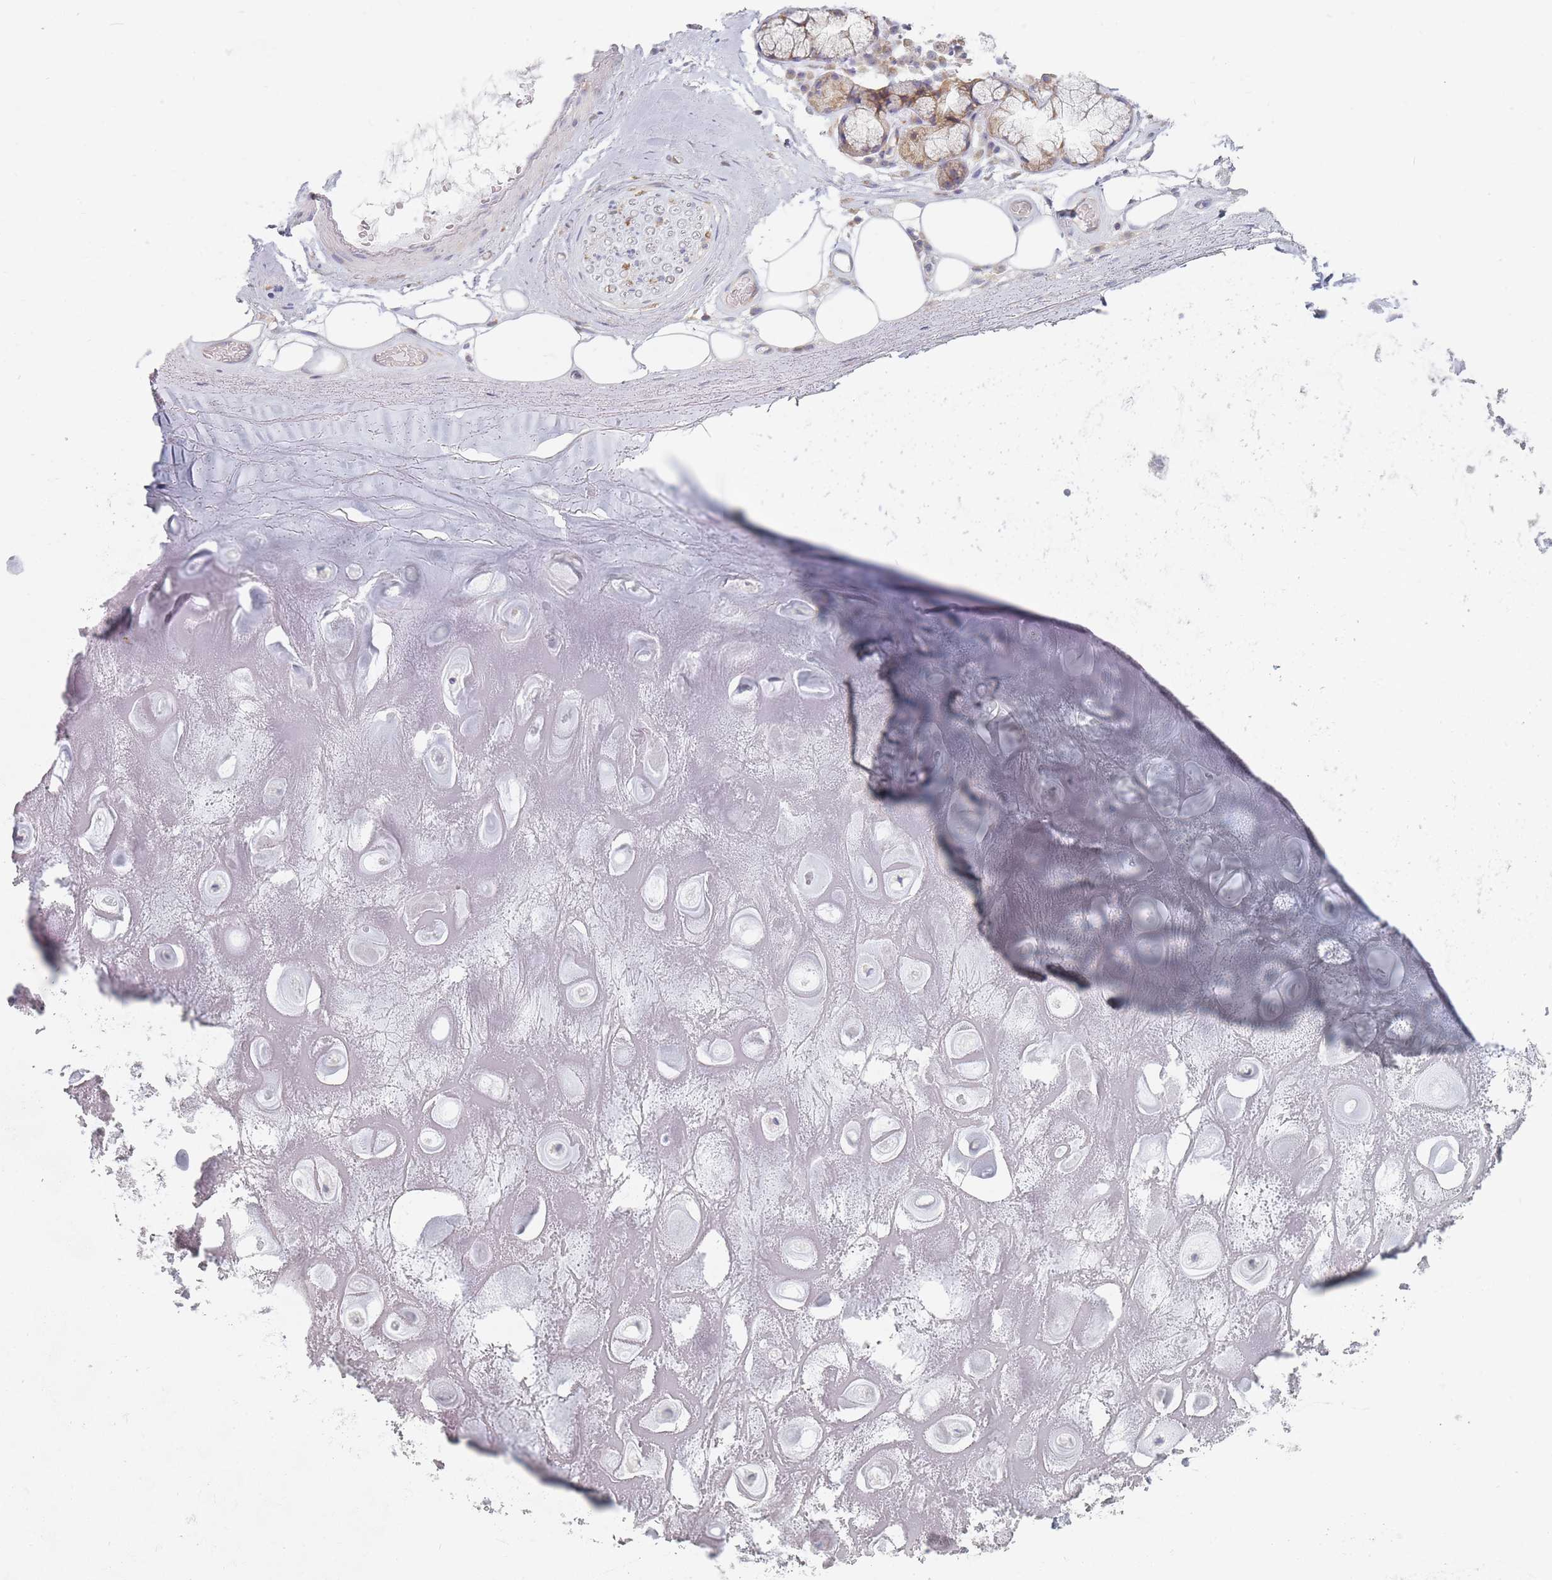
{"staining": {"intensity": "negative", "quantity": "none", "location": "none"}, "tissue": "adipose tissue", "cell_type": "Adipocytes", "image_type": "normal", "snomed": [{"axis": "morphology", "description": "Normal tissue, NOS"}, {"axis": "topography", "description": "Cartilage tissue"}], "caption": "Adipocytes are negative for brown protein staining in unremarkable adipose tissue.", "gene": "MAP1S", "patient": {"sex": "male", "age": 81}}